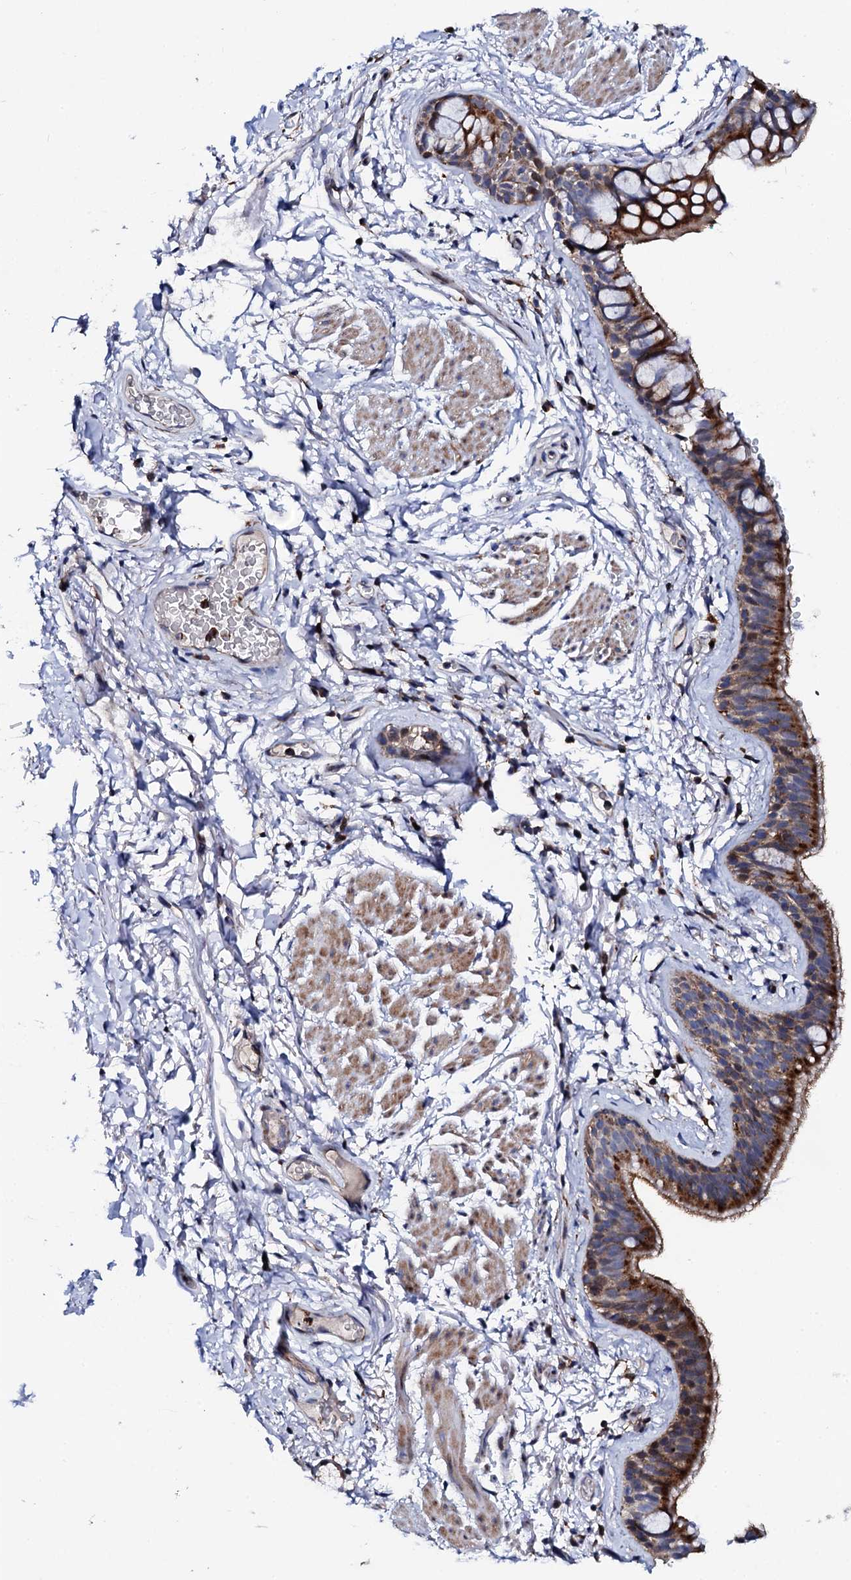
{"staining": {"intensity": "strong", "quantity": ">75%", "location": "cytoplasmic/membranous"}, "tissue": "bronchus", "cell_type": "Respiratory epithelial cells", "image_type": "normal", "snomed": [{"axis": "morphology", "description": "Normal tissue, NOS"}, {"axis": "topography", "description": "Cartilage tissue"}], "caption": "Immunohistochemistry micrograph of unremarkable bronchus: human bronchus stained using IHC demonstrates high levels of strong protein expression localized specifically in the cytoplasmic/membranous of respiratory epithelial cells, appearing as a cytoplasmic/membranous brown color.", "gene": "TCIRG1", "patient": {"sex": "male", "age": 63}}